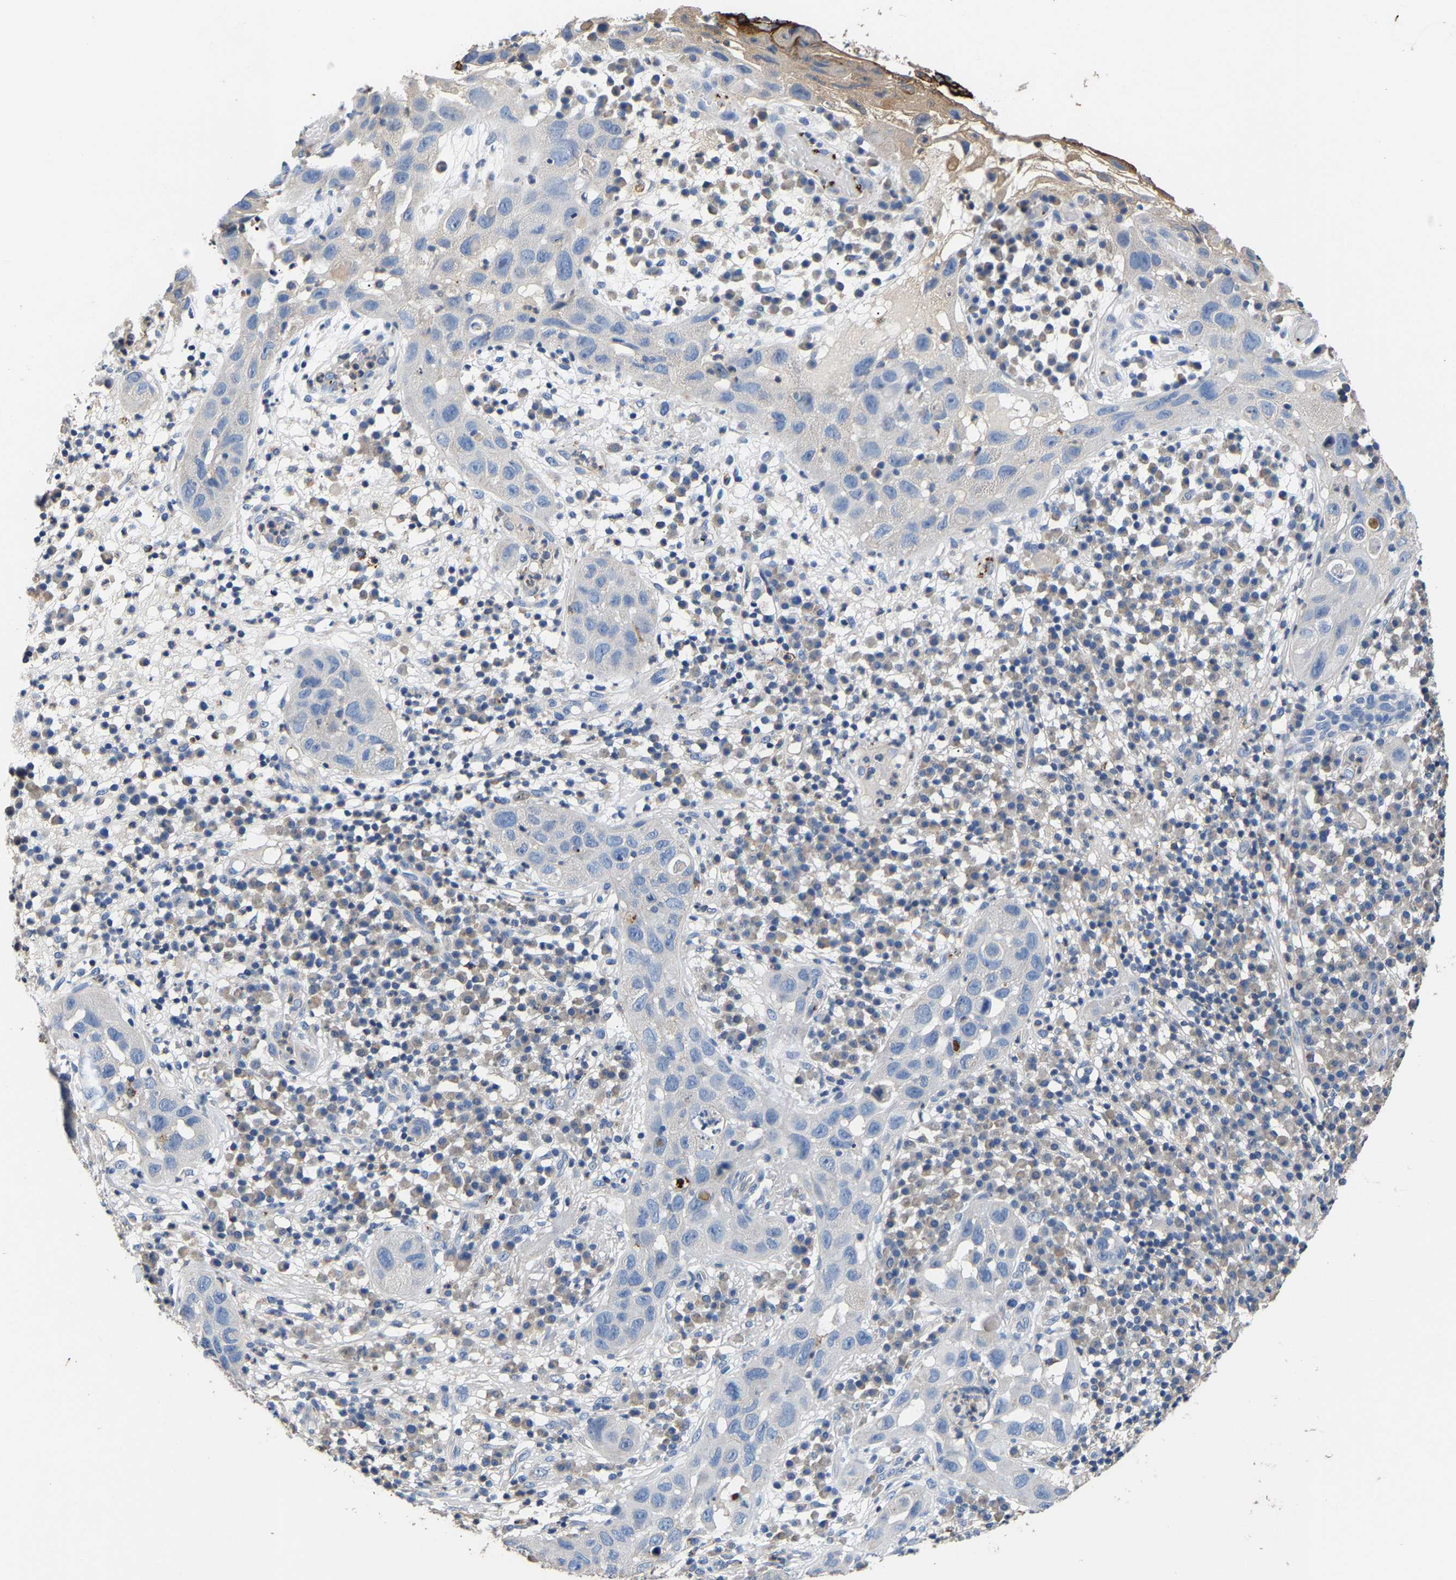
{"staining": {"intensity": "negative", "quantity": "none", "location": "none"}, "tissue": "skin cancer", "cell_type": "Tumor cells", "image_type": "cancer", "snomed": [{"axis": "morphology", "description": "Squamous cell carcinoma in situ, NOS"}, {"axis": "morphology", "description": "Squamous cell carcinoma, NOS"}, {"axis": "topography", "description": "Skin"}], "caption": "Histopathology image shows no significant protein staining in tumor cells of squamous cell carcinoma (skin).", "gene": "CCDC171", "patient": {"sex": "male", "age": 93}}